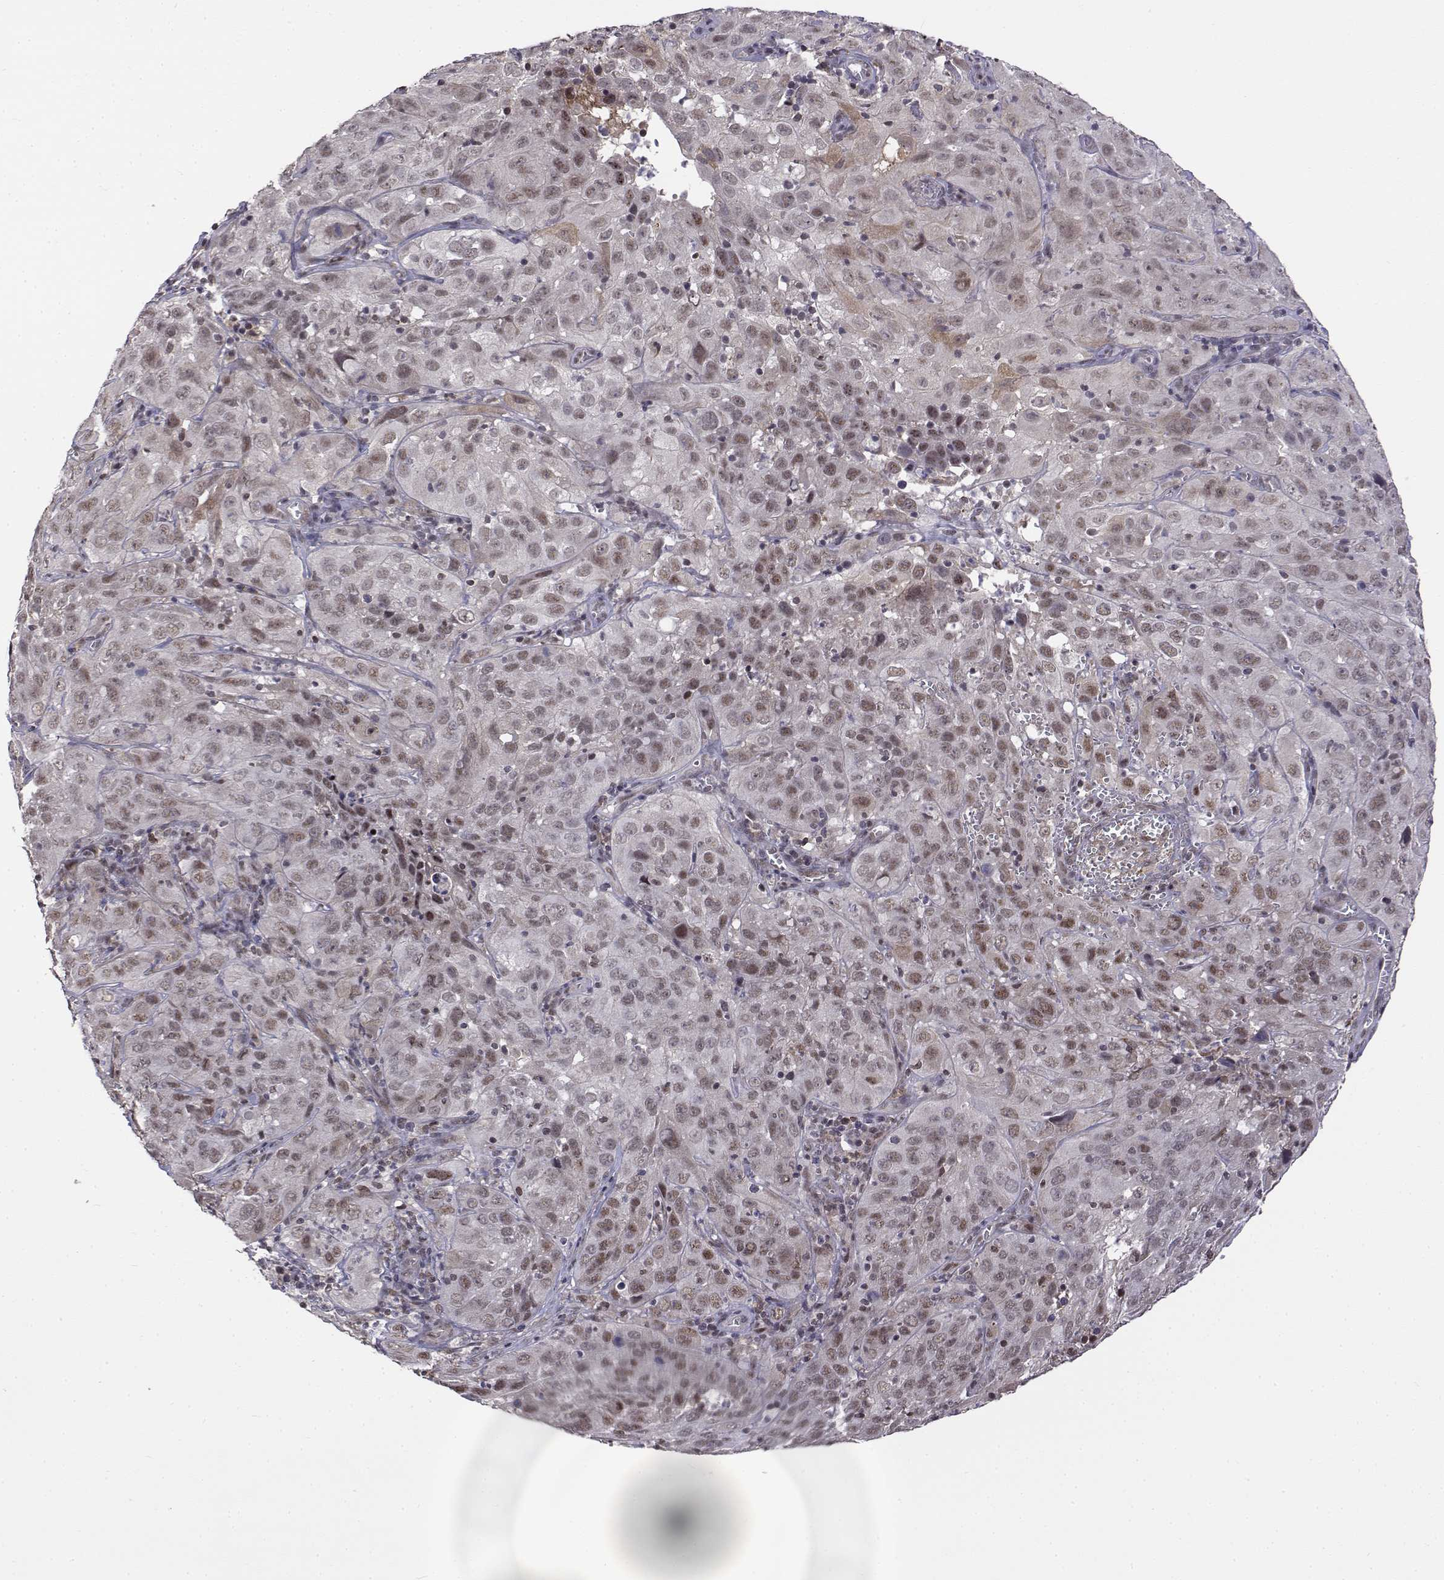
{"staining": {"intensity": "weak", "quantity": ">75%", "location": "nuclear"}, "tissue": "cervical cancer", "cell_type": "Tumor cells", "image_type": "cancer", "snomed": [{"axis": "morphology", "description": "Squamous cell carcinoma, NOS"}, {"axis": "topography", "description": "Cervix"}], "caption": "Immunohistochemical staining of human cervical cancer demonstrates weak nuclear protein expression in about >75% of tumor cells. The protein is shown in brown color, while the nuclei are stained blue.", "gene": "ITGA7", "patient": {"sex": "female", "age": 32}}